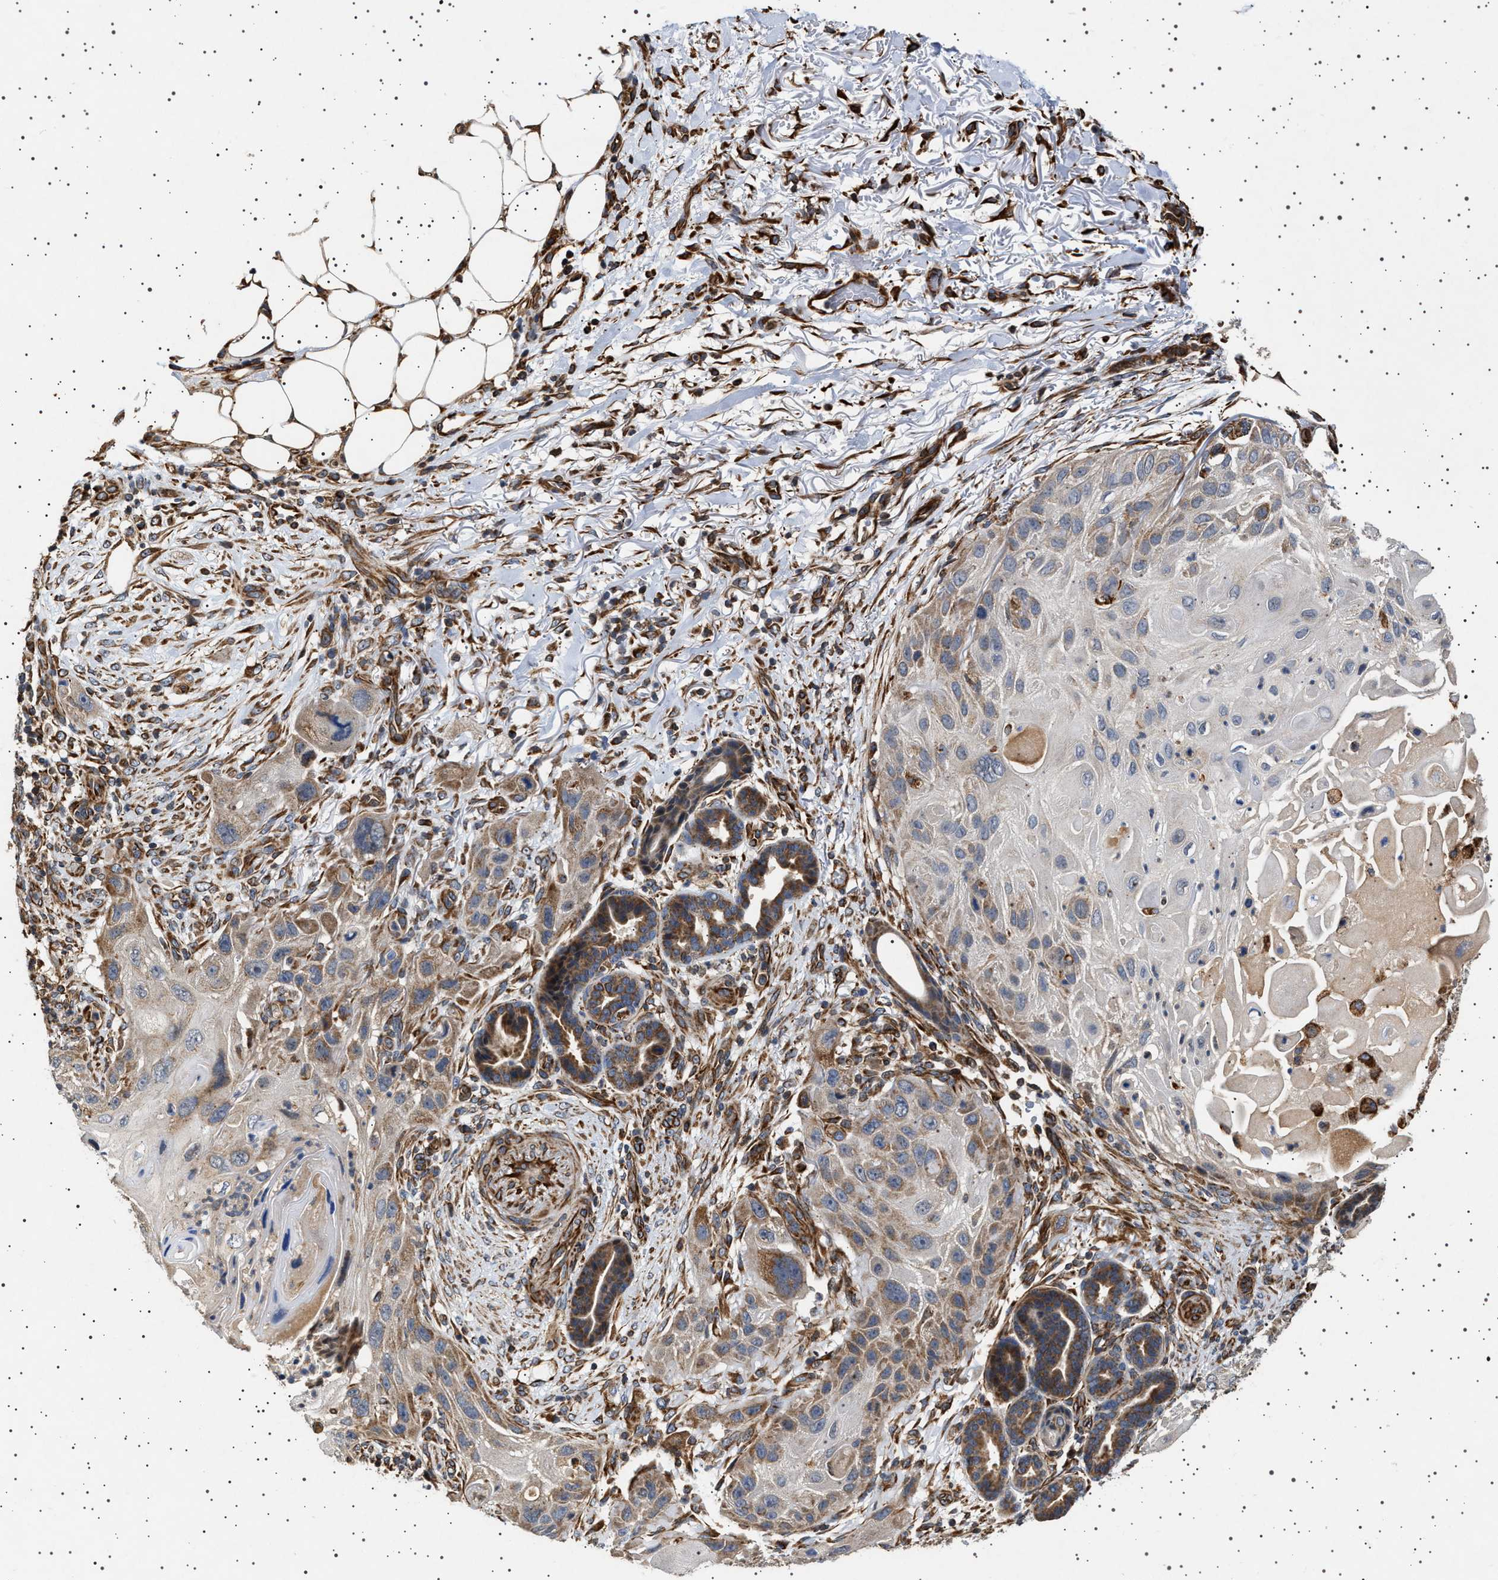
{"staining": {"intensity": "moderate", "quantity": "<25%", "location": "cytoplasmic/membranous"}, "tissue": "skin cancer", "cell_type": "Tumor cells", "image_type": "cancer", "snomed": [{"axis": "morphology", "description": "Squamous cell carcinoma, NOS"}, {"axis": "topography", "description": "Skin"}], "caption": "Immunohistochemical staining of skin cancer shows moderate cytoplasmic/membranous protein staining in approximately <25% of tumor cells.", "gene": "TRUB2", "patient": {"sex": "female", "age": 77}}